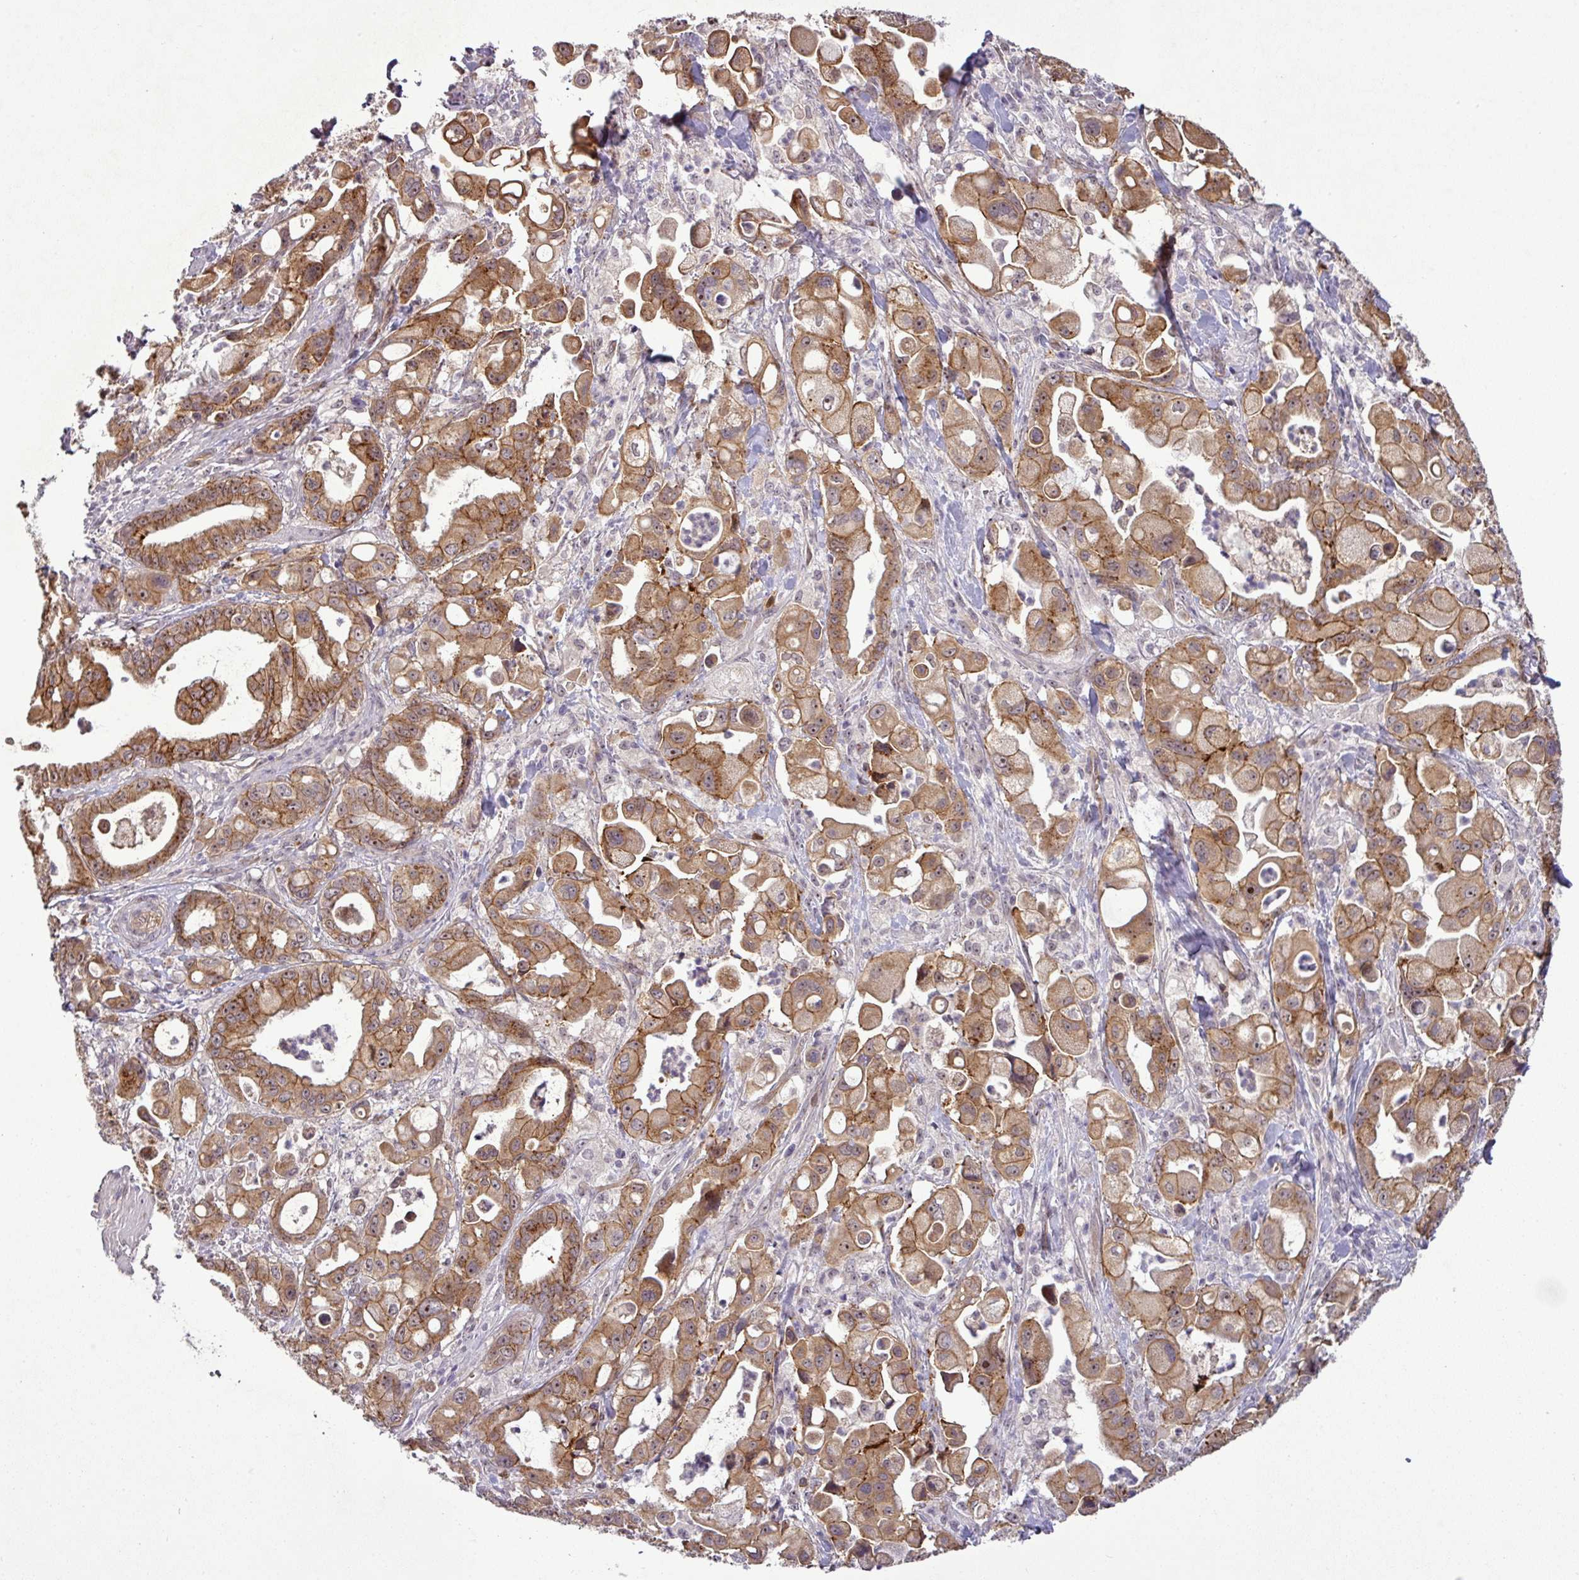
{"staining": {"intensity": "strong", "quantity": ">75%", "location": "cytoplasmic/membranous,nuclear"}, "tissue": "pancreatic cancer", "cell_type": "Tumor cells", "image_type": "cancer", "snomed": [{"axis": "morphology", "description": "Adenocarcinoma, NOS"}, {"axis": "topography", "description": "Pancreas"}], "caption": "The photomicrograph demonstrates immunohistochemical staining of adenocarcinoma (pancreatic). There is strong cytoplasmic/membranous and nuclear positivity is appreciated in about >75% of tumor cells. The protein of interest is stained brown, and the nuclei are stained in blue (DAB (3,3'-diaminobenzidine) IHC with brightfield microscopy, high magnification).", "gene": "PCDH1", "patient": {"sex": "male", "age": 68}}